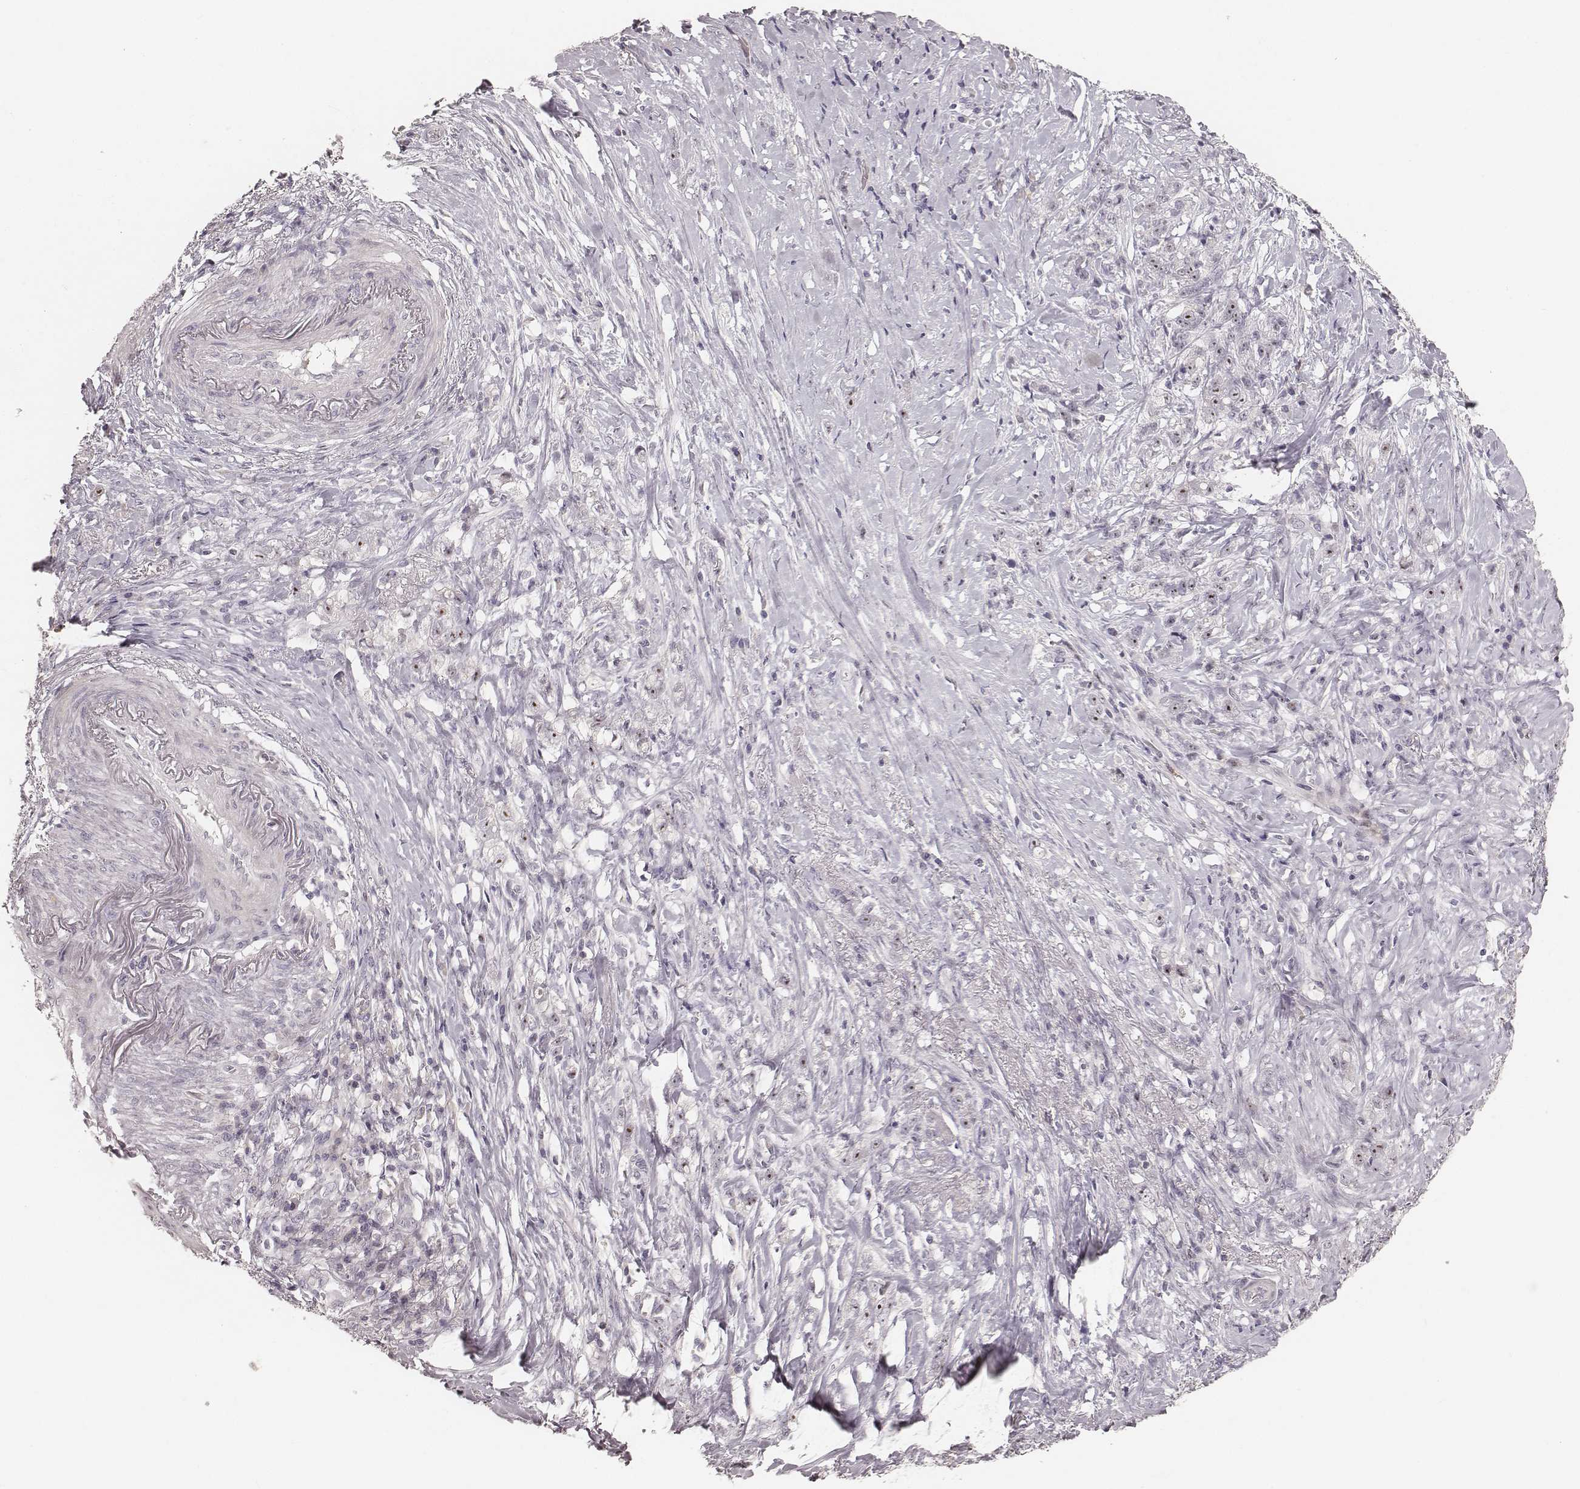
{"staining": {"intensity": "moderate", "quantity": "<25%", "location": "nuclear"}, "tissue": "stomach cancer", "cell_type": "Tumor cells", "image_type": "cancer", "snomed": [{"axis": "morphology", "description": "Adenocarcinoma, NOS"}, {"axis": "topography", "description": "Stomach, lower"}], "caption": "Tumor cells show low levels of moderate nuclear staining in about <25% of cells in human stomach cancer.", "gene": "MADCAM1", "patient": {"sex": "male", "age": 88}}